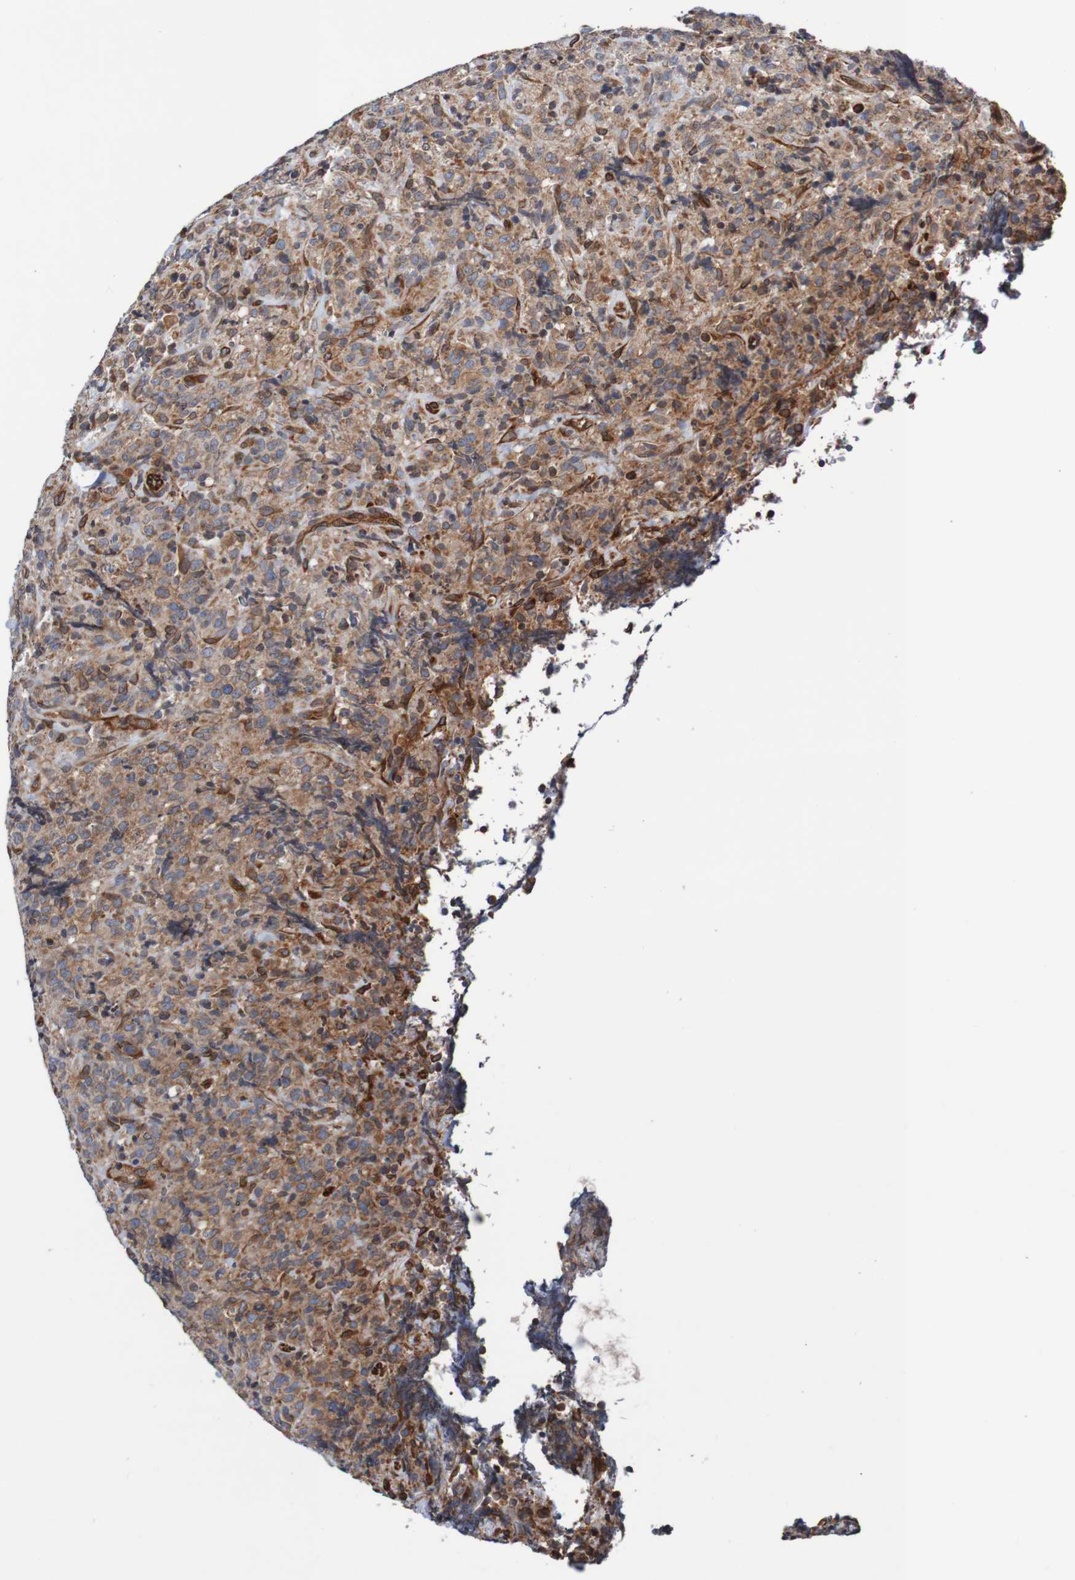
{"staining": {"intensity": "strong", "quantity": "25%-75%", "location": "cytoplasmic/membranous,nuclear"}, "tissue": "lymphoma", "cell_type": "Tumor cells", "image_type": "cancer", "snomed": [{"axis": "morphology", "description": "Malignant lymphoma, non-Hodgkin's type, High grade"}, {"axis": "topography", "description": "Tonsil"}], "caption": "A high-resolution histopathology image shows immunohistochemistry staining of lymphoma, which displays strong cytoplasmic/membranous and nuclear staining in about 25%-75% of tumor cells.", "gene": "TMEM109", "patient": {"sex": "female", "age": 36}}